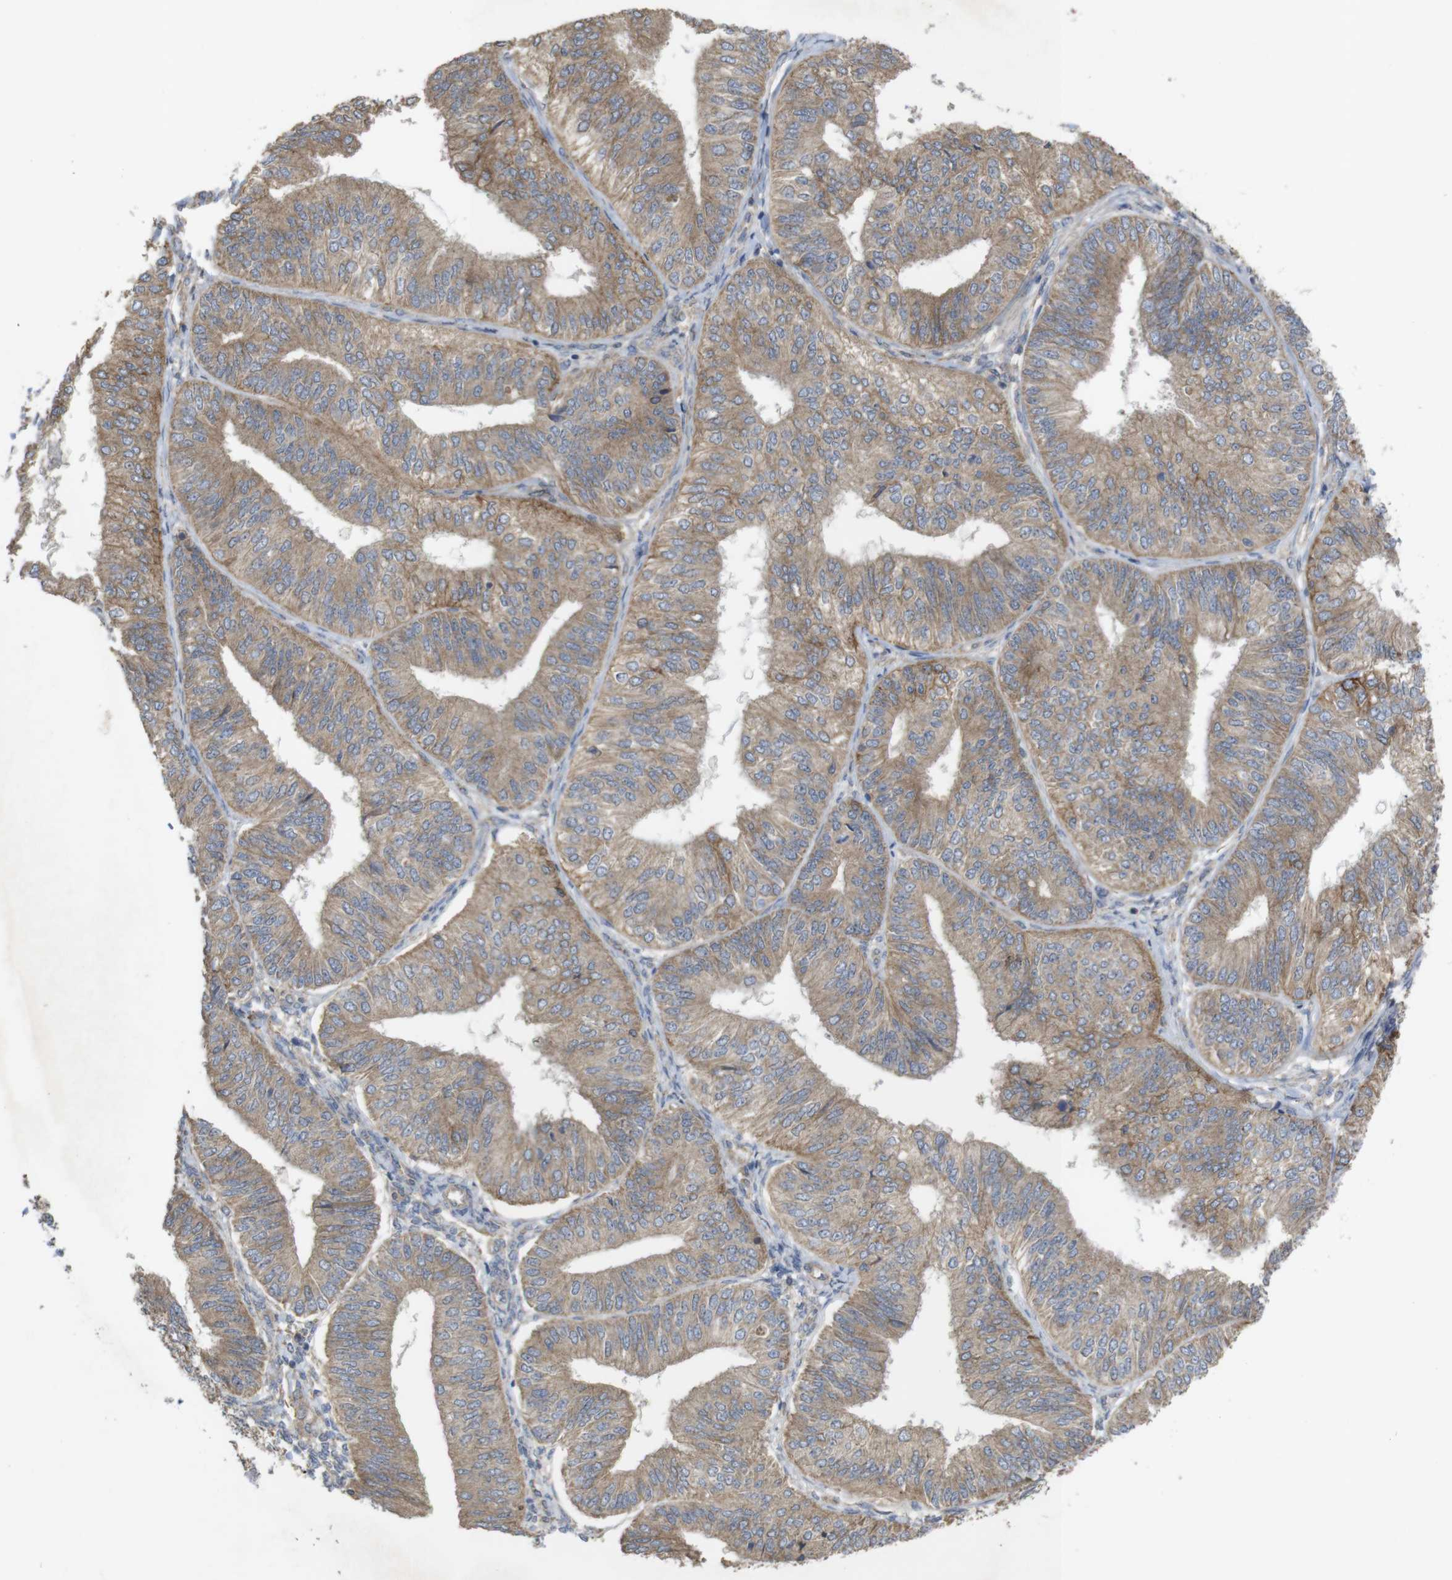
{"staining": {"intensity": "moderate", "quantity": ">75%", "location": "cytoplasmic/membranous"}, "tissue": "endometrial cancer", "cell_type": "Tumor cells", "image_type": "cancer", "snomed": [{"axis": "morphology", "description": "Adenocarcinoma, NOS"}, {"axis": "topography", "description": "Endometrium"}], "caption": "Moderate cytoplasmic/membranous protein positivity is appreciated in approximately >75% of tumor cells in endometrial cancer (adenocarcinoma). The protein is shown in brown color, while the nuclei are stained blue.", "gene": "KCNS3", "patient": {"sex": "female", "age": 58}}